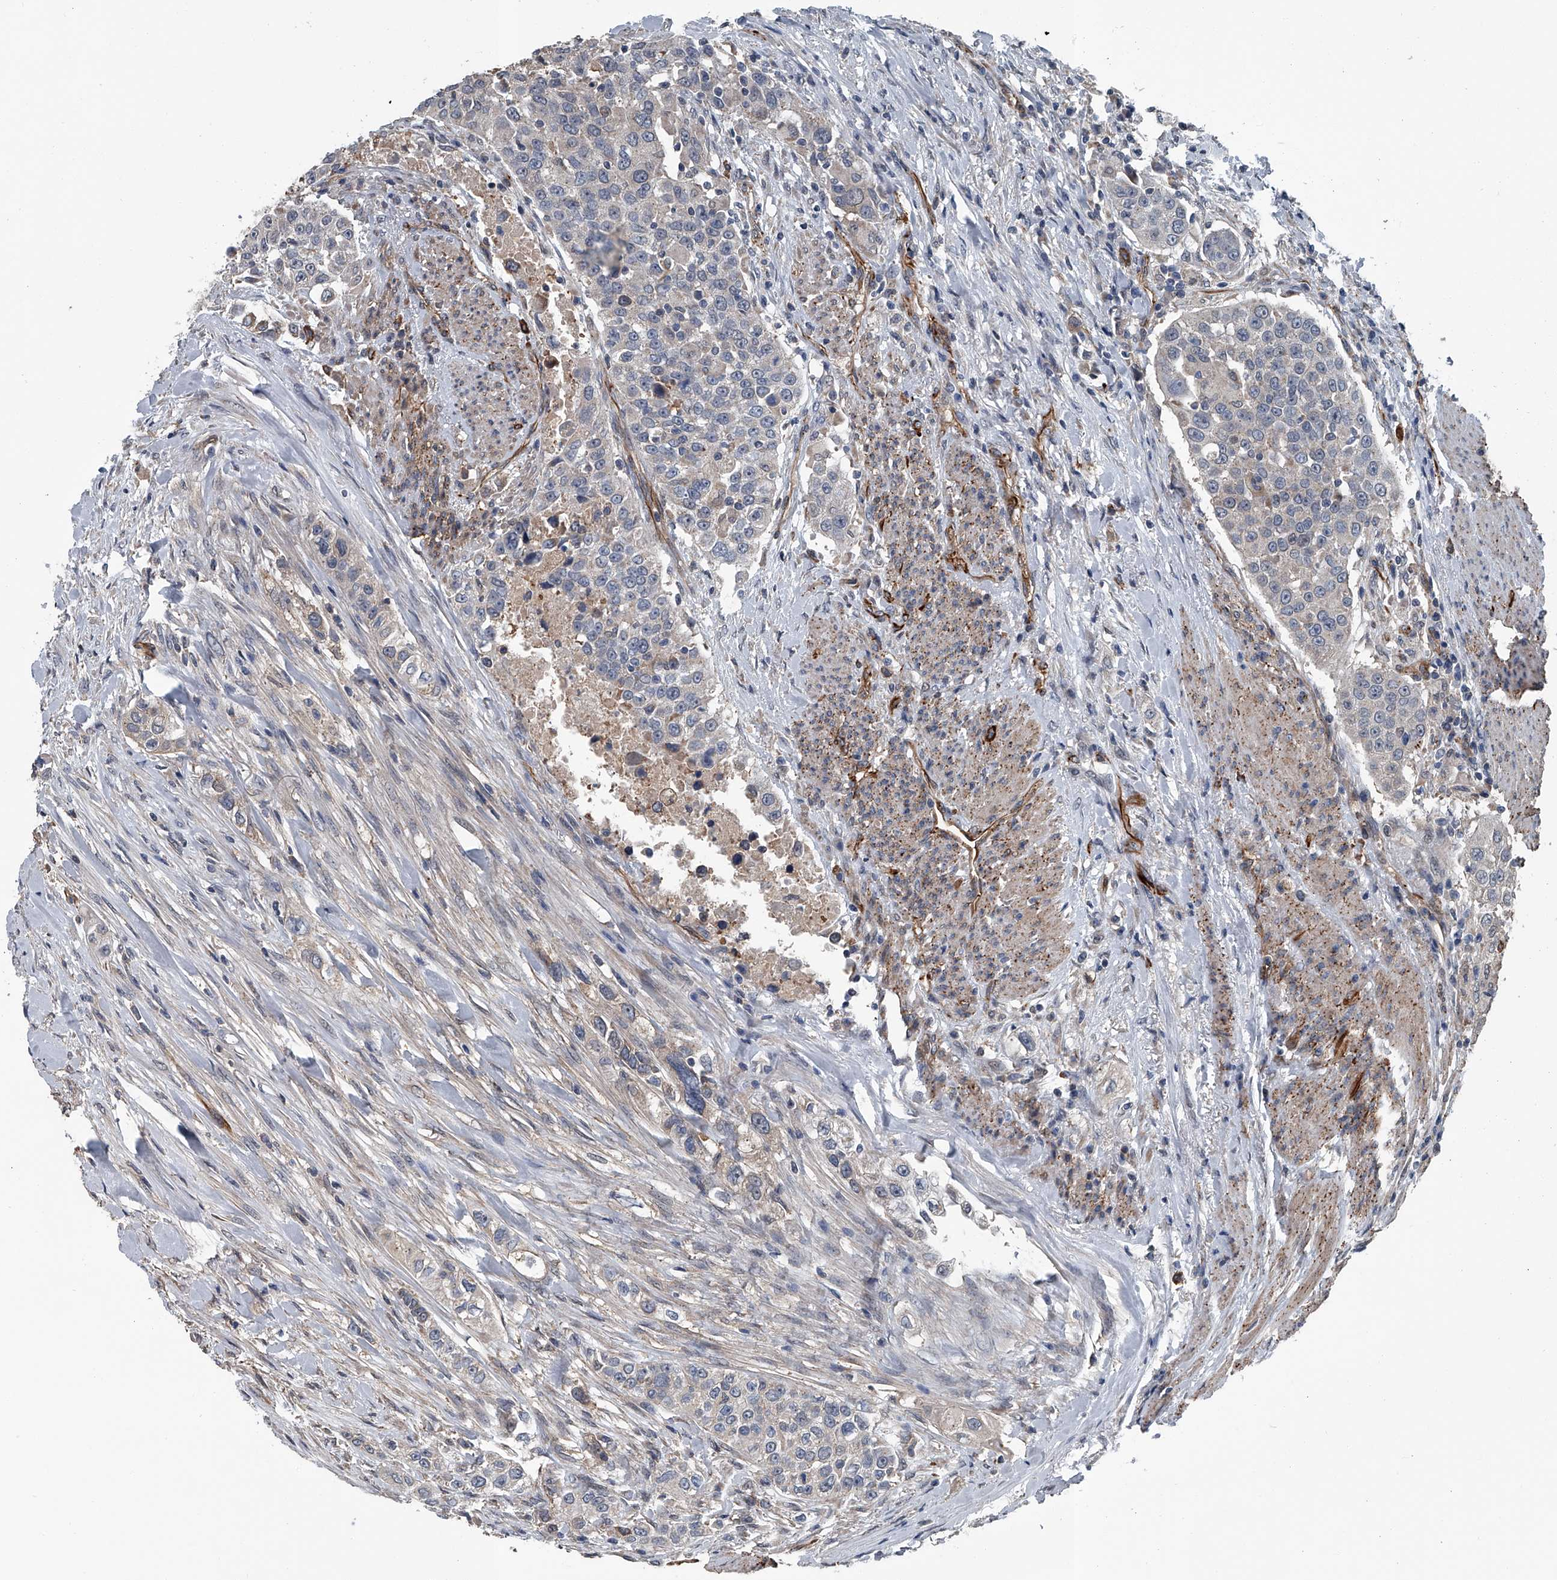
{"staining": {"intensity": "negative", "quantity": "none", "location": "none"}, "tissue": "urothelial cancer", "cell_type": "Tumor cells", "image_type": "cancer", "snomed": [{"axis": "morphology", "description": "Urothelial carcinoma, High grade"}, {"axis": "topography", "description": "Urinary bladder"}], "caption": "Immunohistochemistry micrograph of neoplastic tissue: urothelial carcinoma (high-grade) stained with DAB shows no significant protein expression in tumor cells.", "gene": "LDLRAD2", "patient": {"sex": "female", "age": 80}}